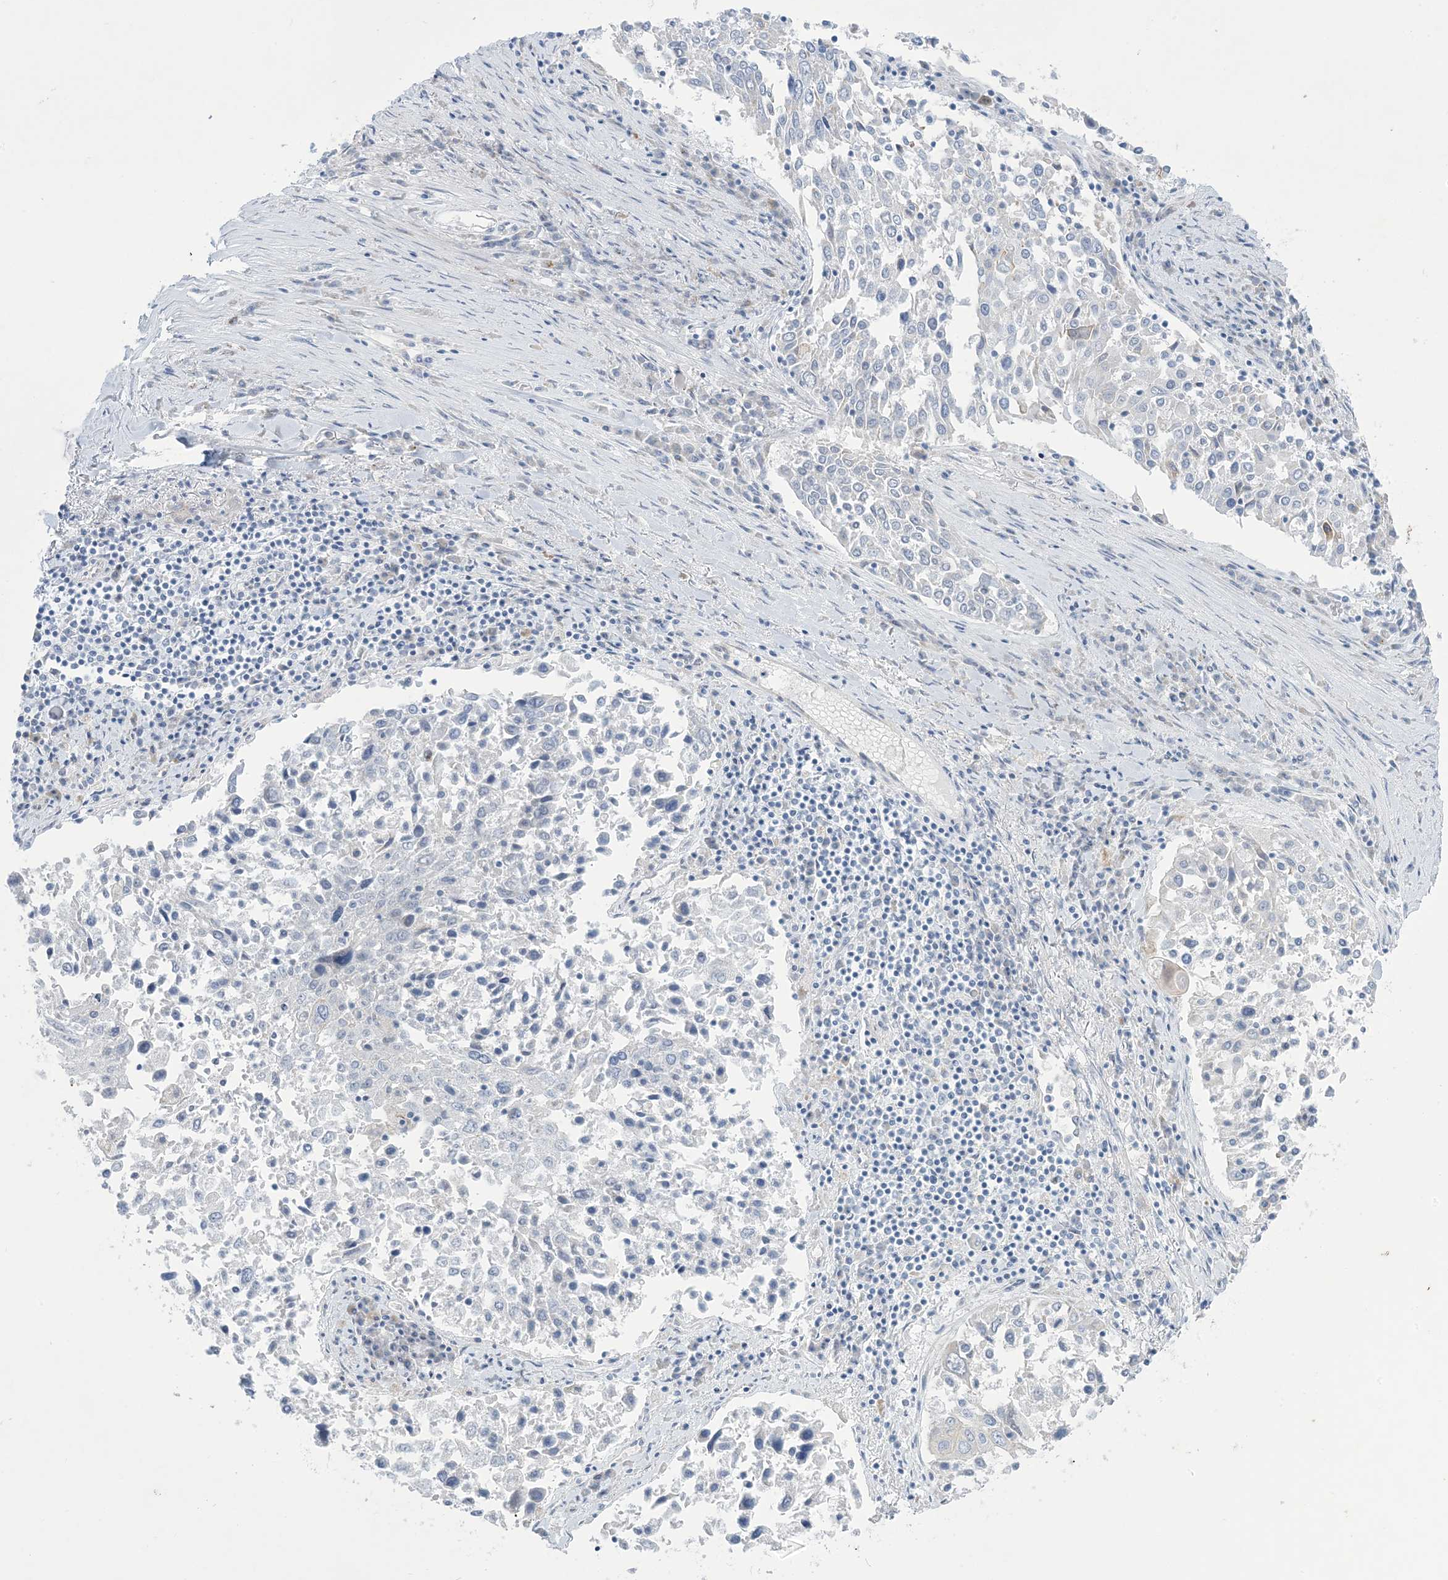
{"staining": {"intensity": "negative", "quantity": "none", "location": "none"}, "tissue": "lung cancer", "cell_type": "Tumor cells", "image_type": "cancer", "snomed": [{"axis": "morphology", "description": "Squamous cell carcinoma, NOS"}, {"axis": "topography", "description": "Lung"}], "caption": "Tumor cells are negative for brown protein staining in lung cancer. (Stains: DAB (3,3'-diaminobenzidine) immunohistochemistry (IHC) with hematoxylin counter stain, Microscopy: brightfield microscopy at high magnification).", "gene": "XIRP2", "patient": {"sex": "male", "age": 65}}